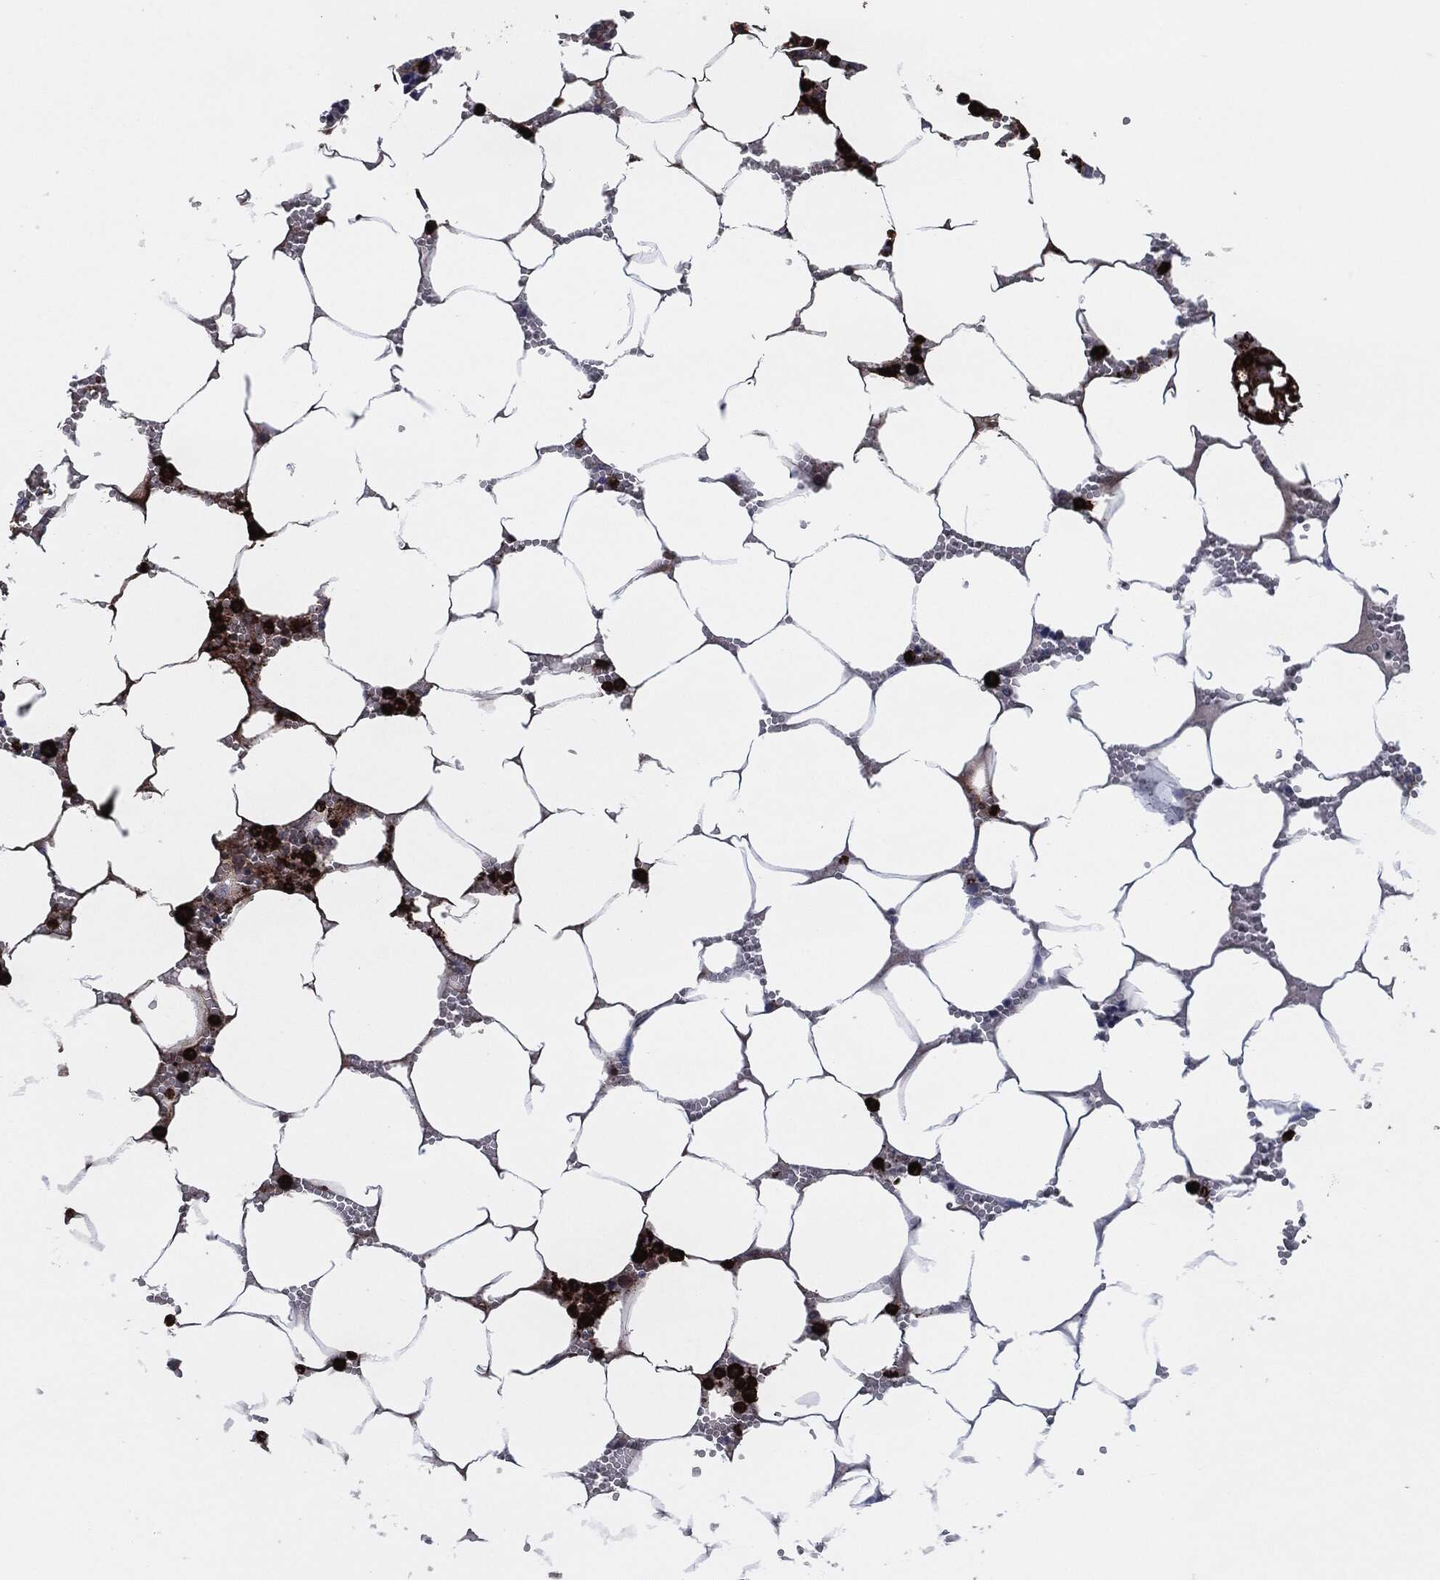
{"staining": {"intensity": "strong", "quantity": ">75%", "location": "cytoplasmic/membranous,nuclear"}, "tissue": "bone marrow", "cell_type": "Hematopoietic cells", "image_type": "normal", "snomed": [{"axis": "morphology", "description": "Normal tissue, NOS"}, {"axis": "topography", "description": "Bone marrow"}], "caption": "Immunohistochemistry (DAB) staining of benign bone marrow demonstrates strong cytoplasmic/membranous,nuclear protein staining in approximately >75% of hematopoietic cells. (DAB IHC with brightfield microscopy, high magnification).", "gene": "MPO", "patient": {"sex": "female", "age": 64}}